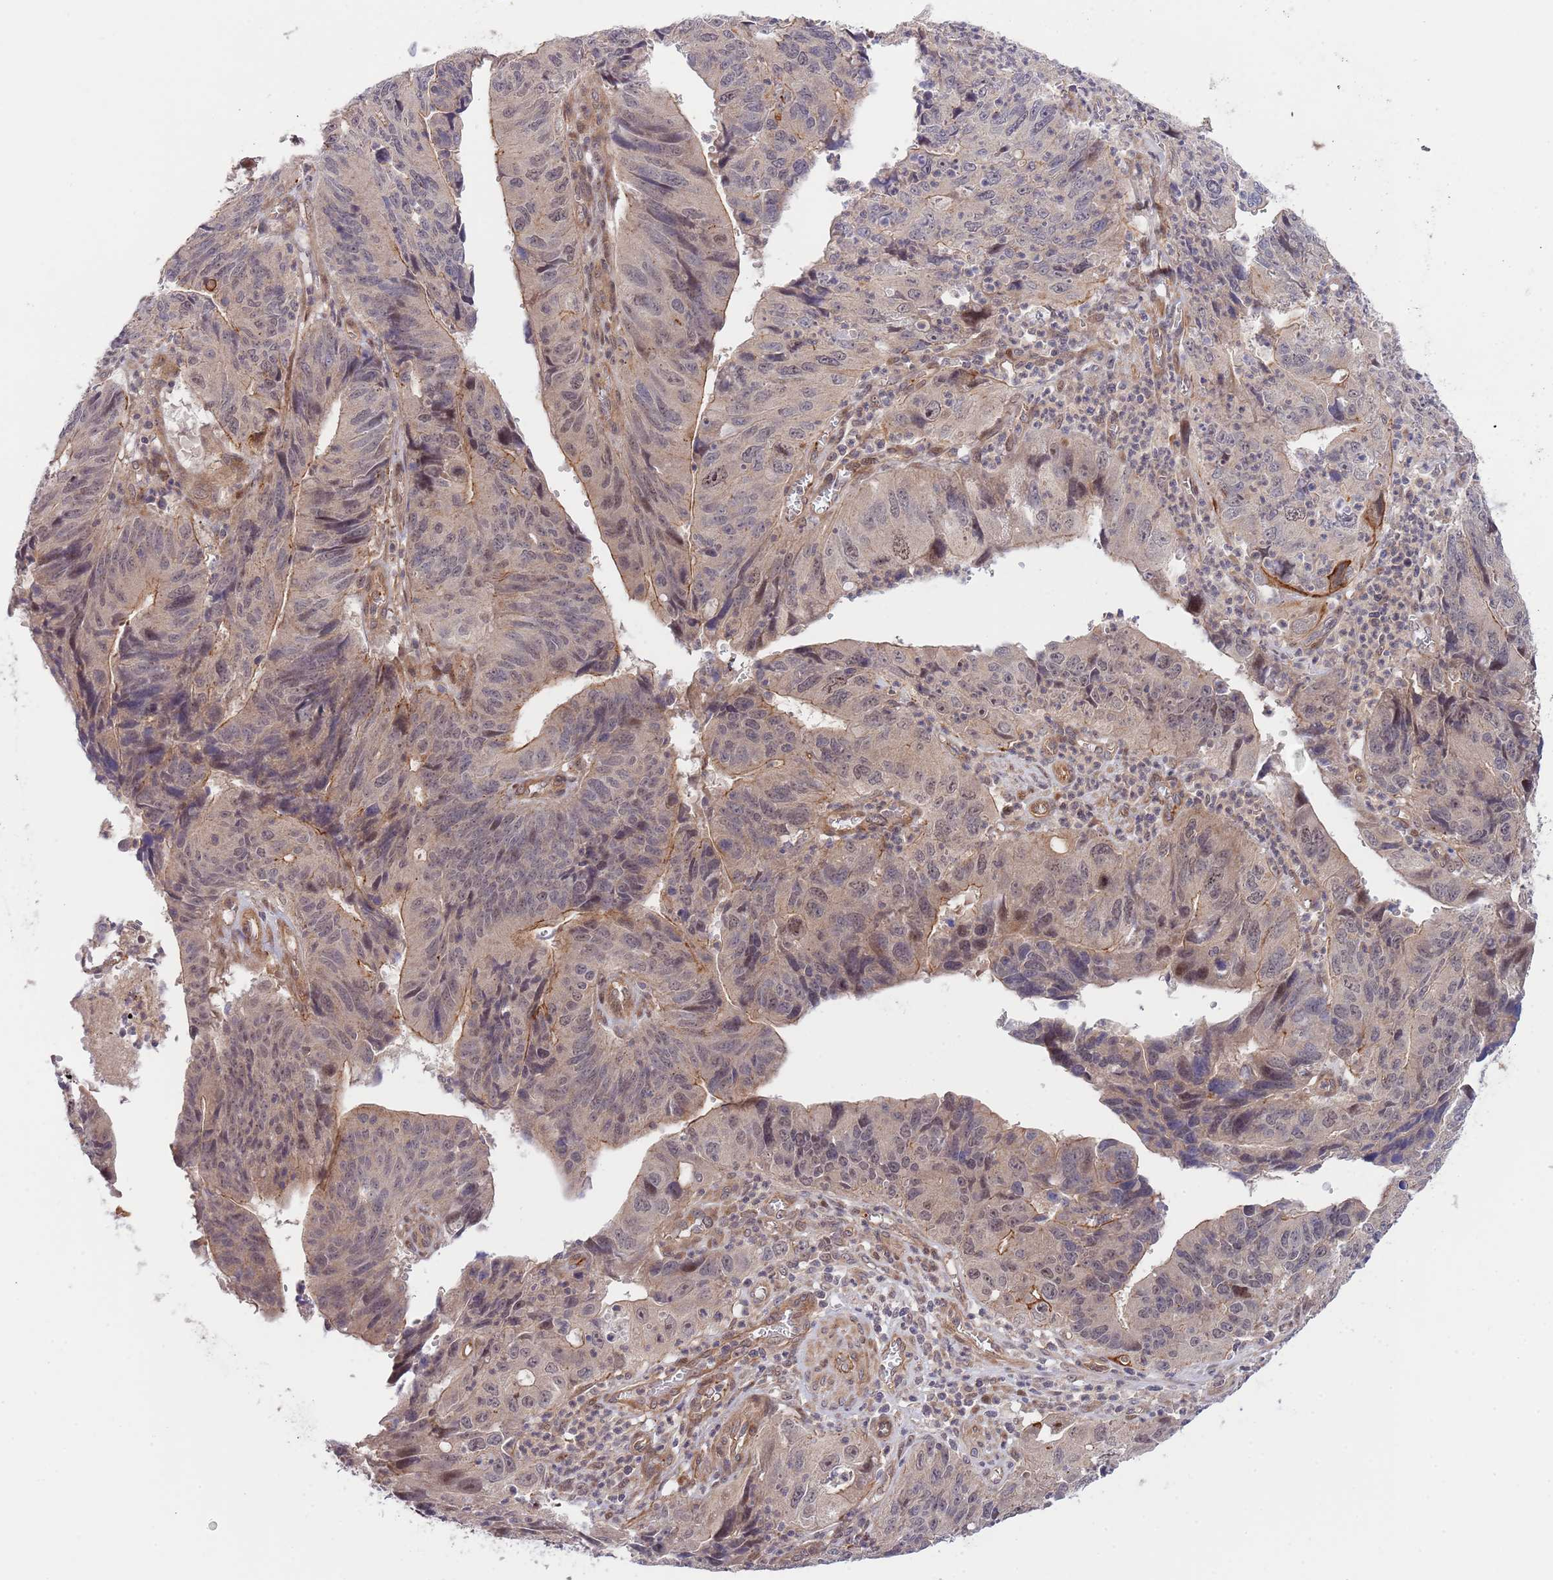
{"staining": {"intensity": "weak", "quantity": "<25%", "location": "nuclear"}, "tissue": "stomach cancer", "cell_type": "Tumor cells", "image_type": "cancer", "snomed": [{"axis": "morphology", "description": "Adenocarcinoma, NOS"}, {"axis": "topography", "description": "Stomach"}], "caption": "Tumor cells show no significant protein staining in stomach cancer.", "gene": "PRR16", "patient": {"sex": "male", "age": 59}}